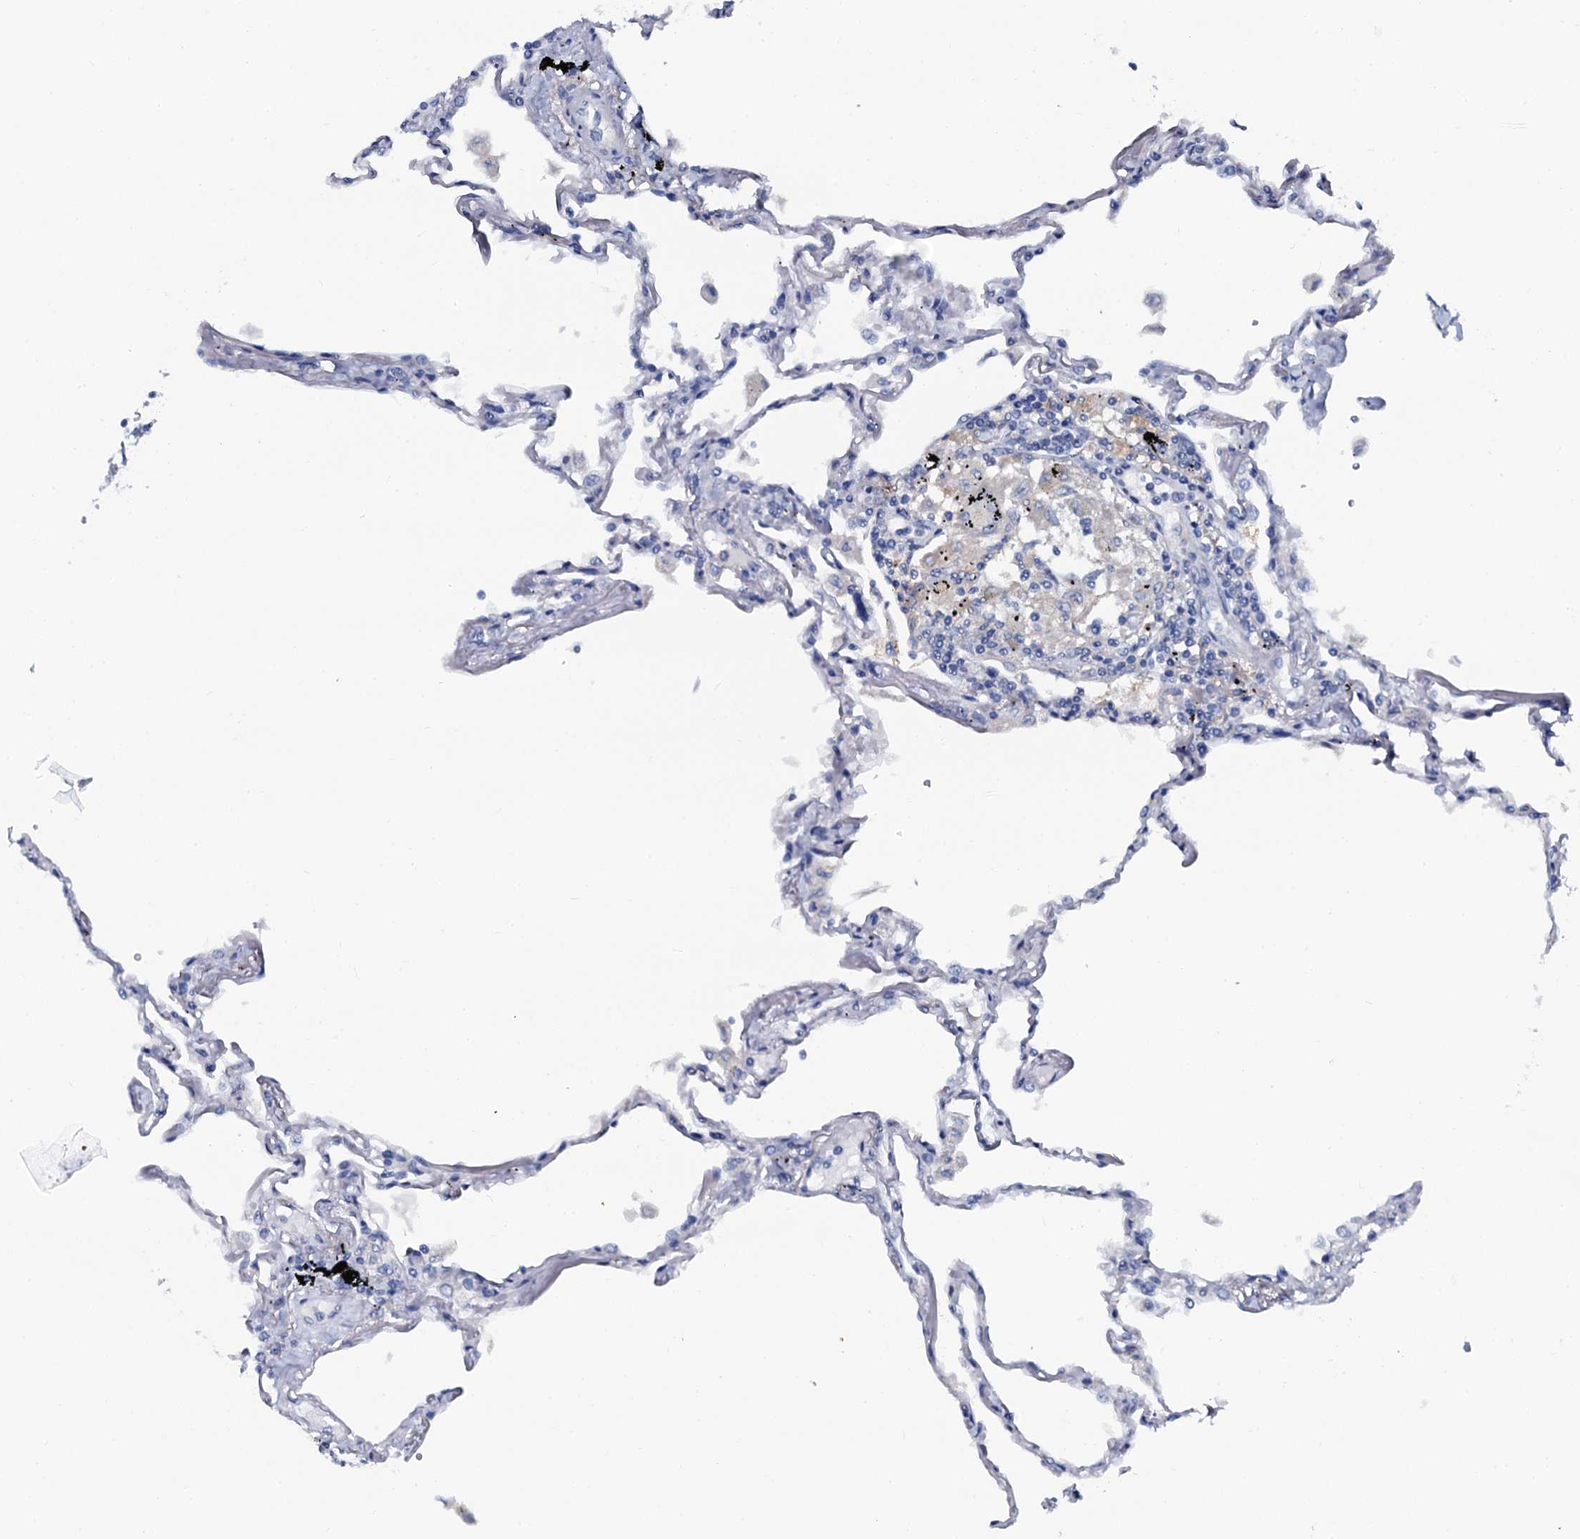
{"staining": {"intensity": "negative", "quantity": "none", "location": "none"}, "tissue": "lung", "cell_type": "Alveolar cells", "image_type": "normal", "snomed": [{"axis": "morphology", "description": "Normal tissue, NOS"}, {"axis": "topography", "description": "Lung"}], "caption": "Immunohistochemistry of normal human lung demonstrates no positivity in alveolar cells.", "gene": "OTOL1", "patient": {"sex": "female", "age": 67}}